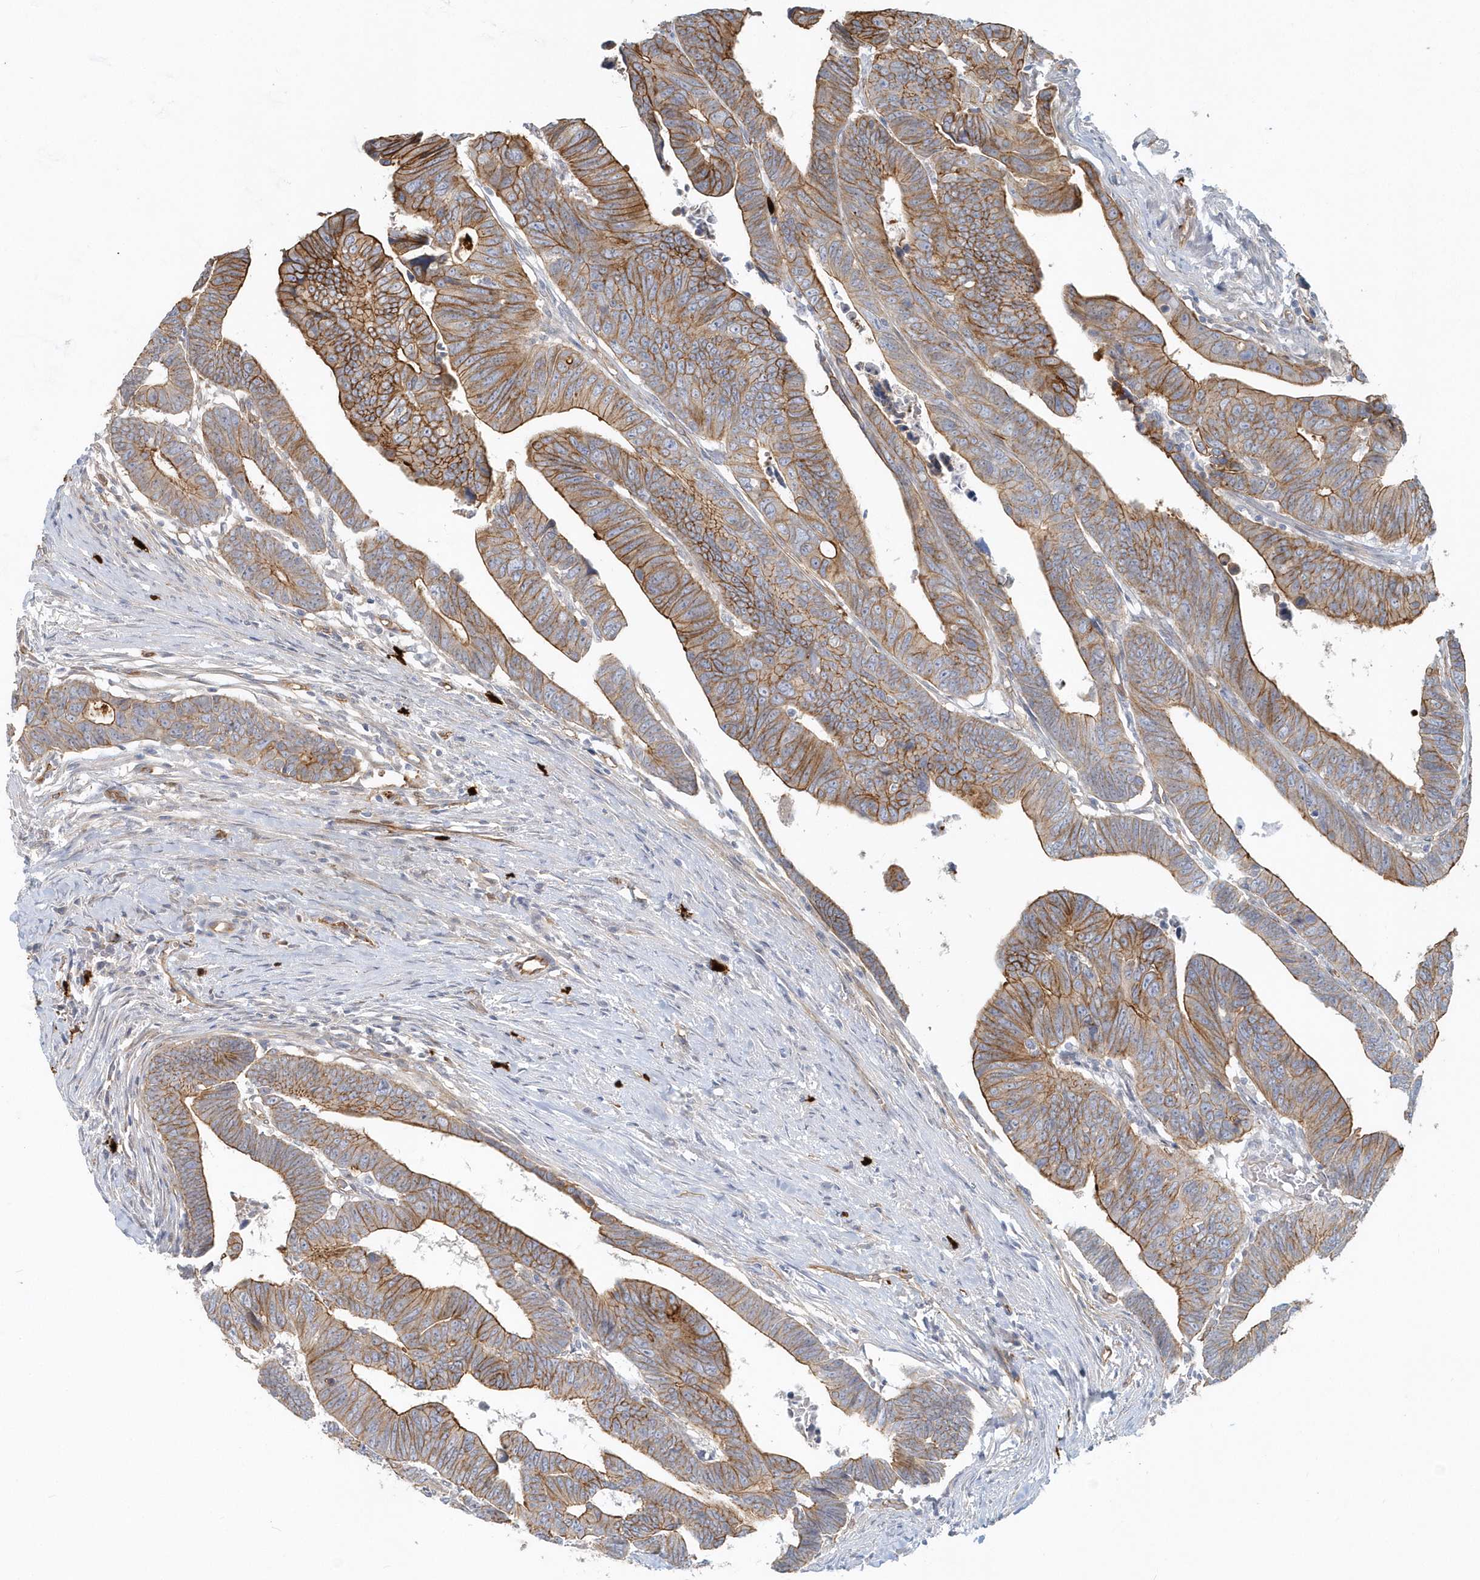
{"staining": {"intensity": "moderate", "quantity": ">75%", "location": "cytoplasmic/membranous"}, "tissue": "colorectal cancer", "cell_type": "Tumor cells", "image_type": "cancer", "snomed": [{"axis": "morphology", "description": "Adenocarcinoma, NOS"}, {"axis": "topography", "description": "Rectum"}], "caption": "Colorectal cancer (adenocarcinoma) stained with immunohistochemistry demonstrates moderate cytoplasmic/membranous expression in about >75% of tumor cells.", "gene": "DNAH1", "patient": {"sex": "female", "age": 65}}